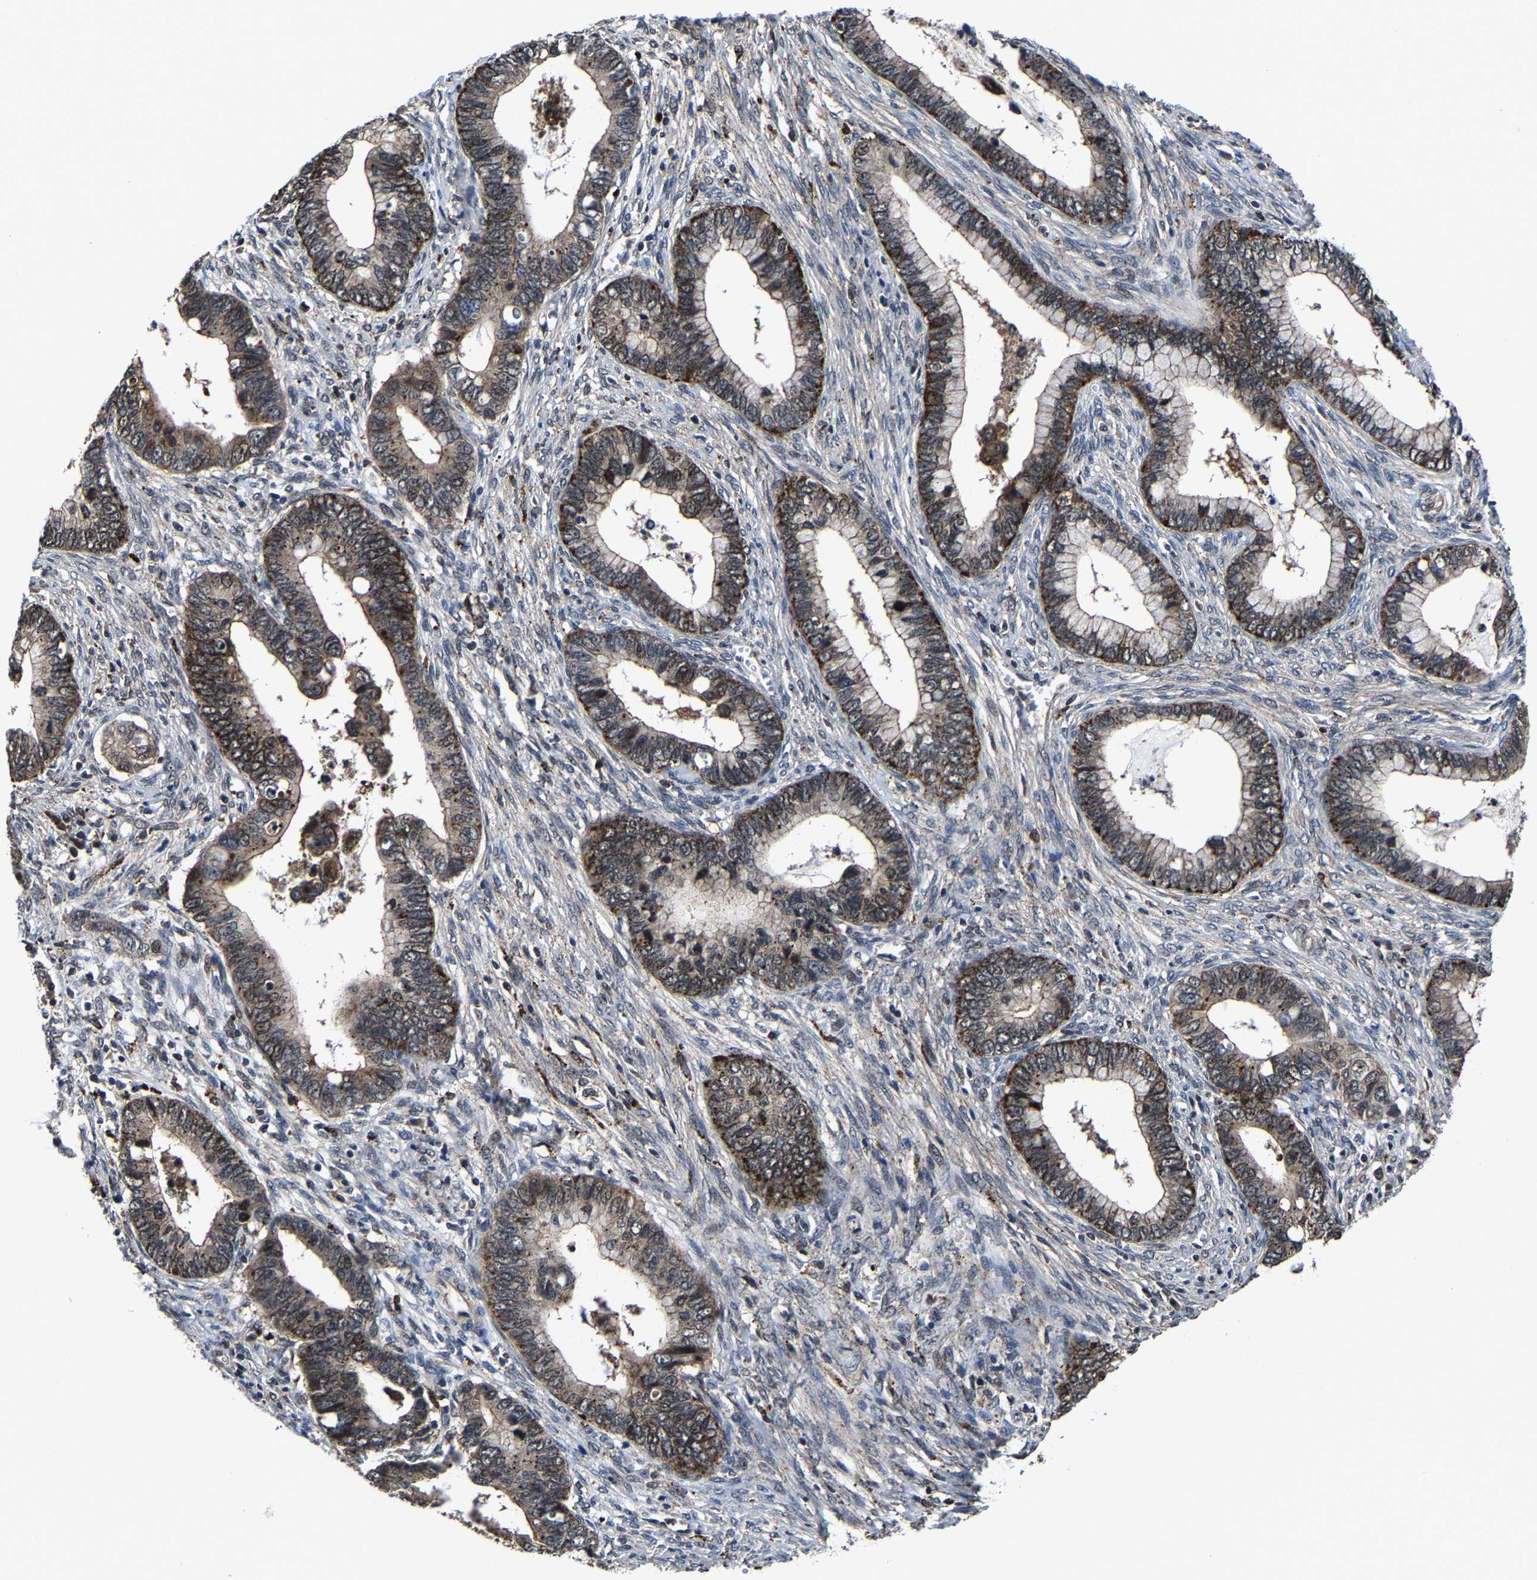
{"staining": {"intensity": "moderate", "quantity": ">75%", "location": "cytoplasmic/membranous"}, "tissue": "cervical cancer", "cell_type": "Tumor cells", "image_type": "cancer", "snomed": [{"axis": "morphology", "description": "Adenocarcinoma, NOS"}, {"axis": "topography", "description": "Cervix"}], "caption": "A micrograph of cervical adenocarcinoma stained for a protein displays moderate cytoplasmic/membranous brown staining in tumor cells. Using DAB (3,3'-diaminobenzidine) (brown) and hematoxylin (blue) stains, captured at high magnification using brightfield microscopy.", "gene": "ZCCHC7", "patient": {"sex": "female", "age": 44}}